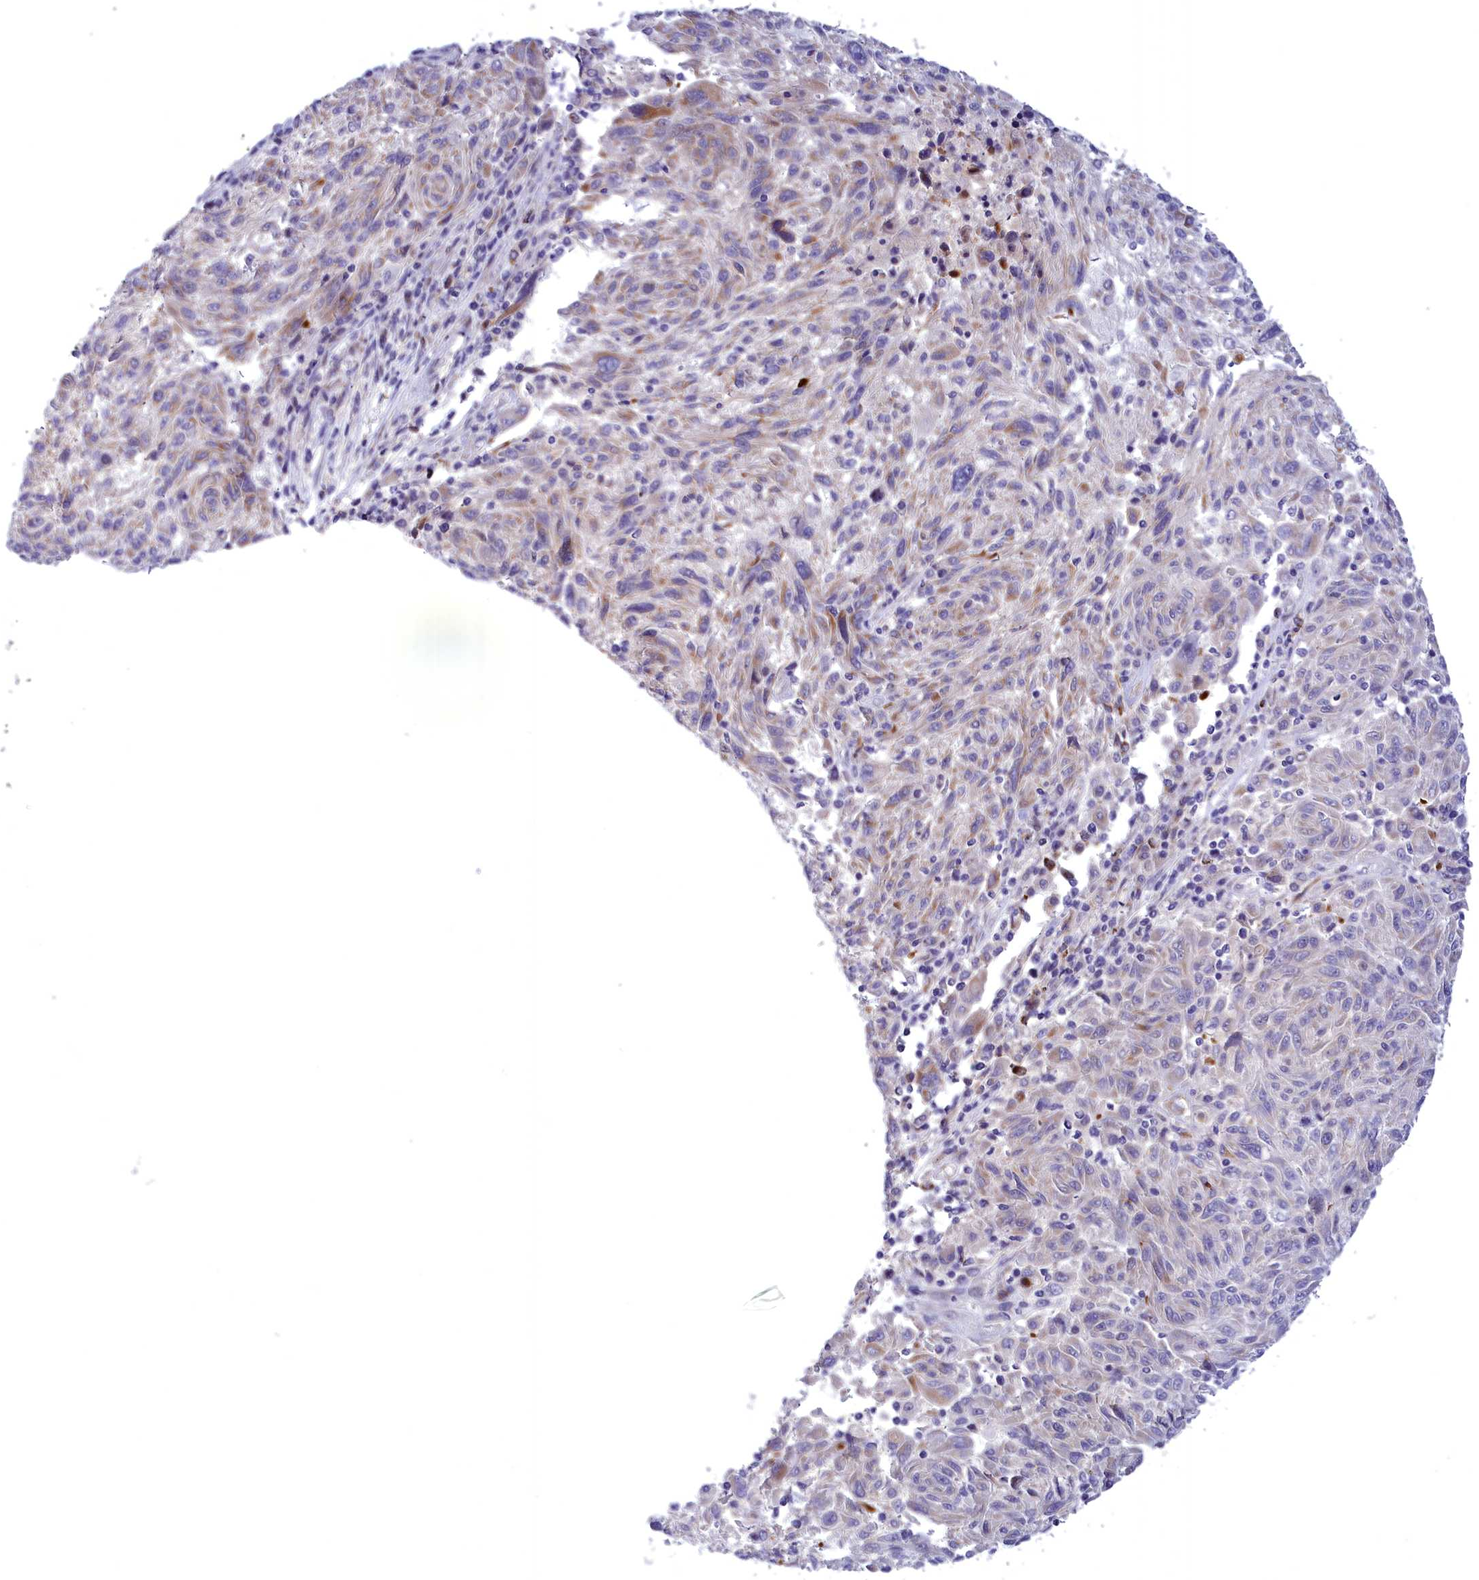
{"staining": {"intensity": "weak", "quantity": "<25%", "location": "cytoplasmic/membranous"}, "tissue": "melanoma", "cell_type": "Tumor cells", "image_type": "cancer", "snomed": [{"axis": "morphology", "description": "Malignant melanoma, NOS"}, {"axis": "topography", "description": "Skin"}], "caption": "This is a photomicrograph of IHC staining of malignant melanoma, which shows no staining in tumor cells.", "gene": "FAM149B1", "patient": {"sex": "male", "age": 53}}